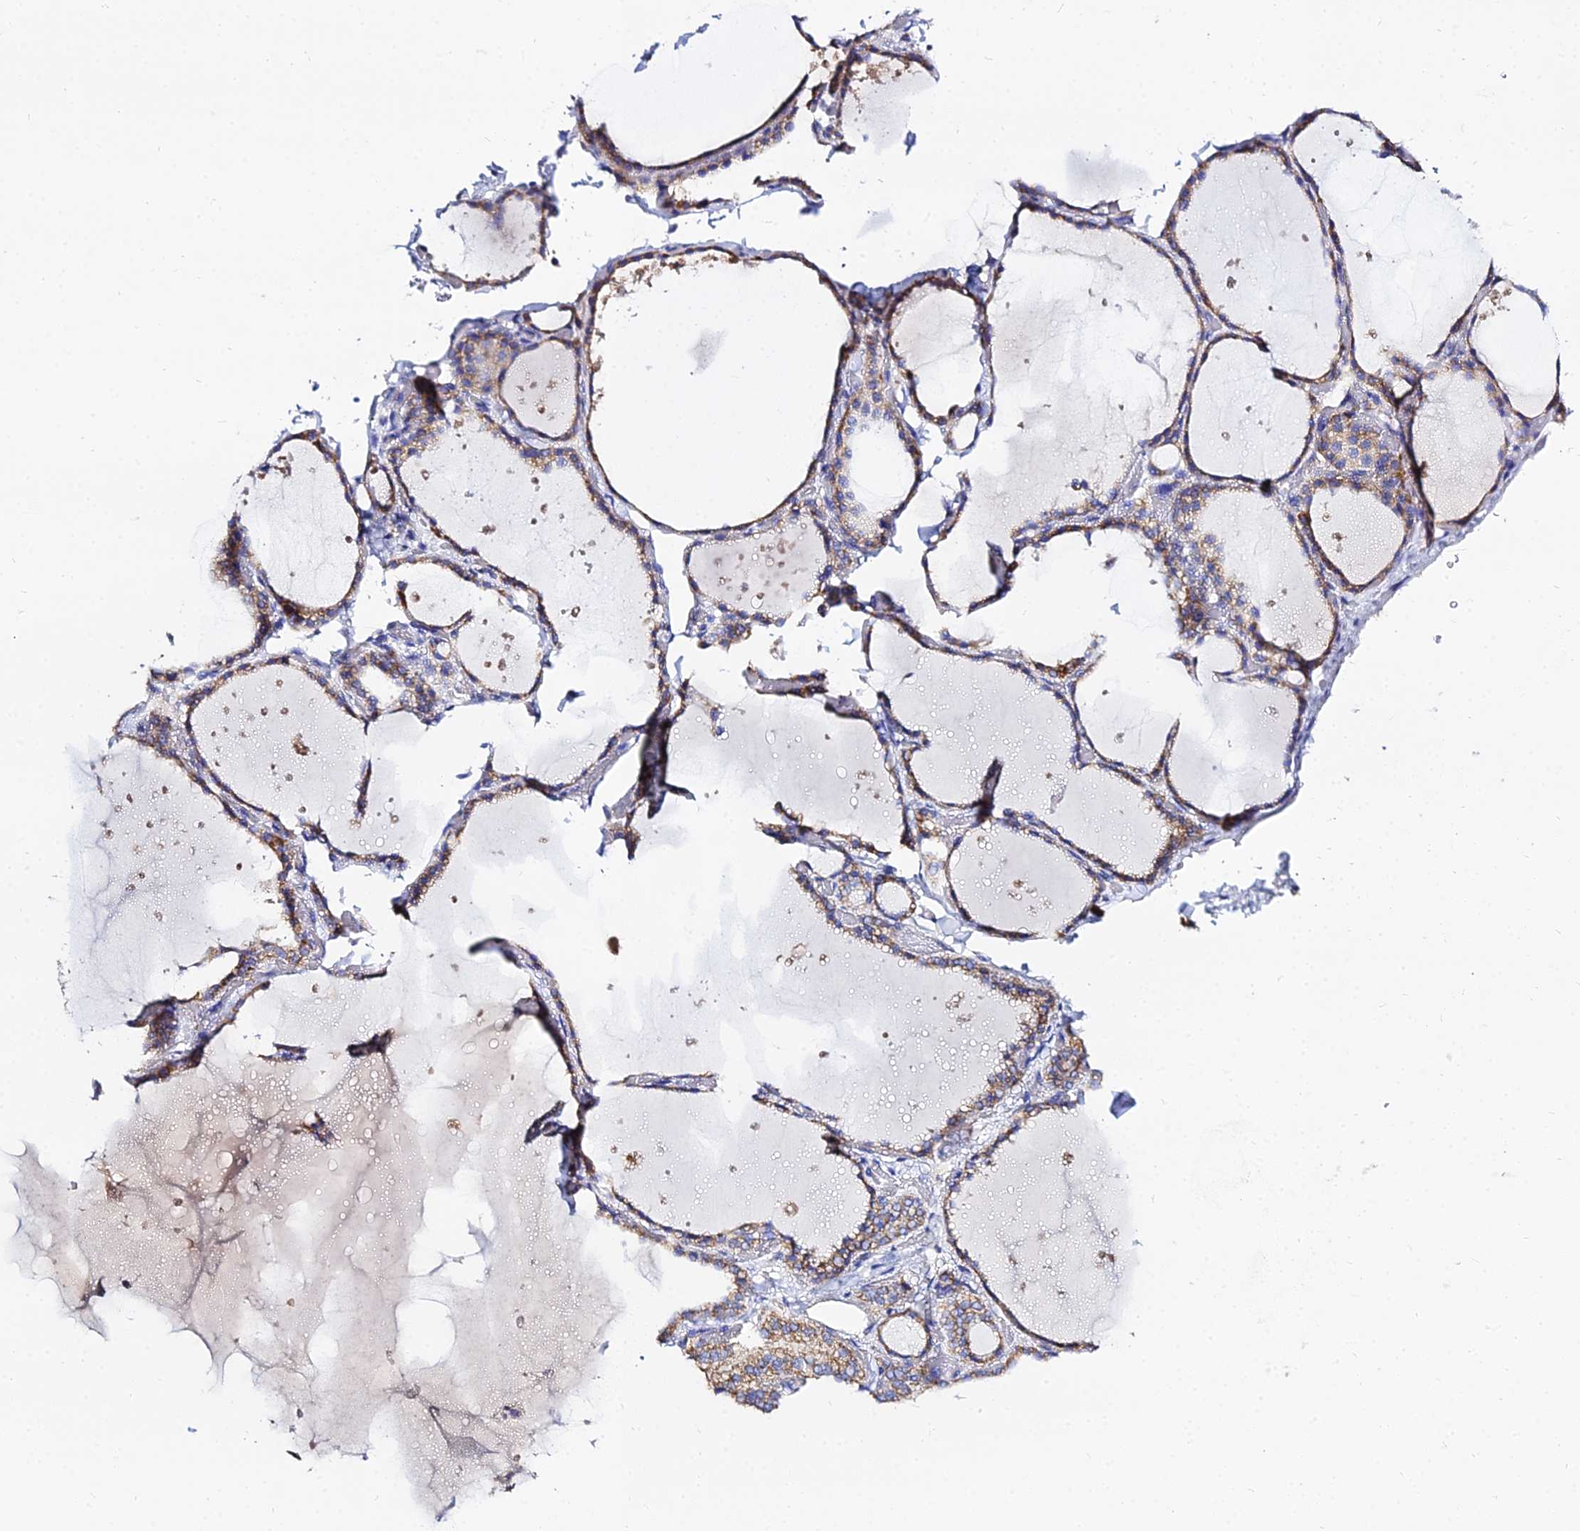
{"staining": {"intensity": "moderate", "quantity": ">75%", "location": "cytoplasmic/membranous"}, "tissue": "thyroid gland", "cell_type": "Glandular cells", "image_type": "normal", "snomed": [{"axis": "morphology", "description": "Normal tissue, NOS"}, {"axis": "topography", "description": "Thyroid gland"}], "caption": "A micrograph of human thyroid gland stained for a protein reveals moderate cytoplasmic/membranous brown staining in glandular cells. (Stains: DAB in brown, nuclei in blue, Microscopy: brightfield microscopy at high magnification).", "gene": "TYW5", "patient": {"sex": "female", "age": 44}}